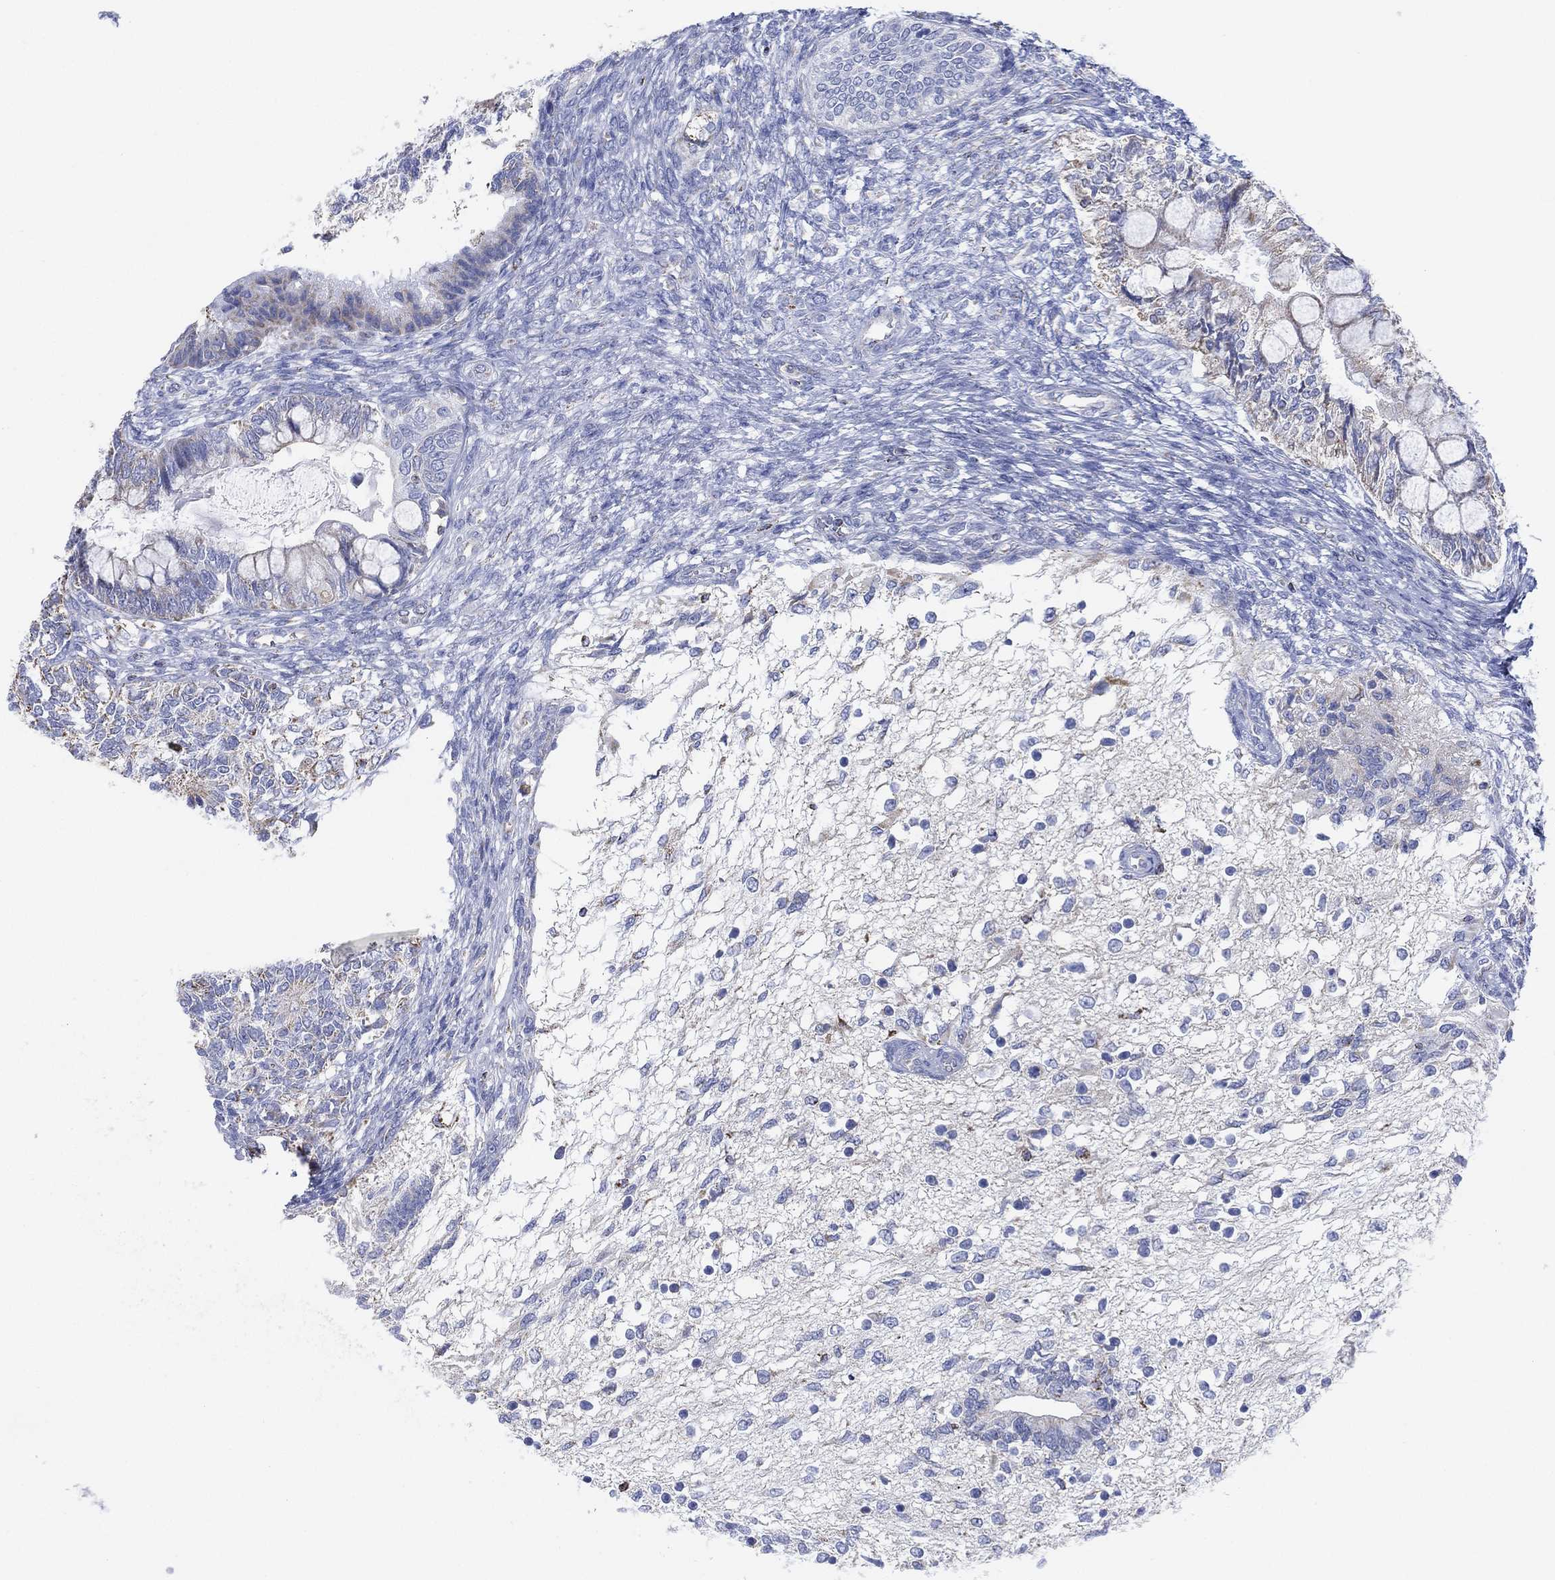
{"staining": {"intensity": "negative", "quantity": "none", "location": "none"}, "tissue": "testis cancer", "cell_type": "Tumor cells", "image_type": "cancer", "snomed": [{"axis": "morphology", "description": "Seminoma, NOS"}, {"axis": "morphology", "description": "Carcinoma, Embryonal, NOS"}, {"axis": "topography", "description": "Testis"}], "caption": "This is an IHC photomicrograph of human testis cancer. There is no expression in tumor cells.", "gene": "CFTR", "patient": {"sex": "male", "age": 41}}